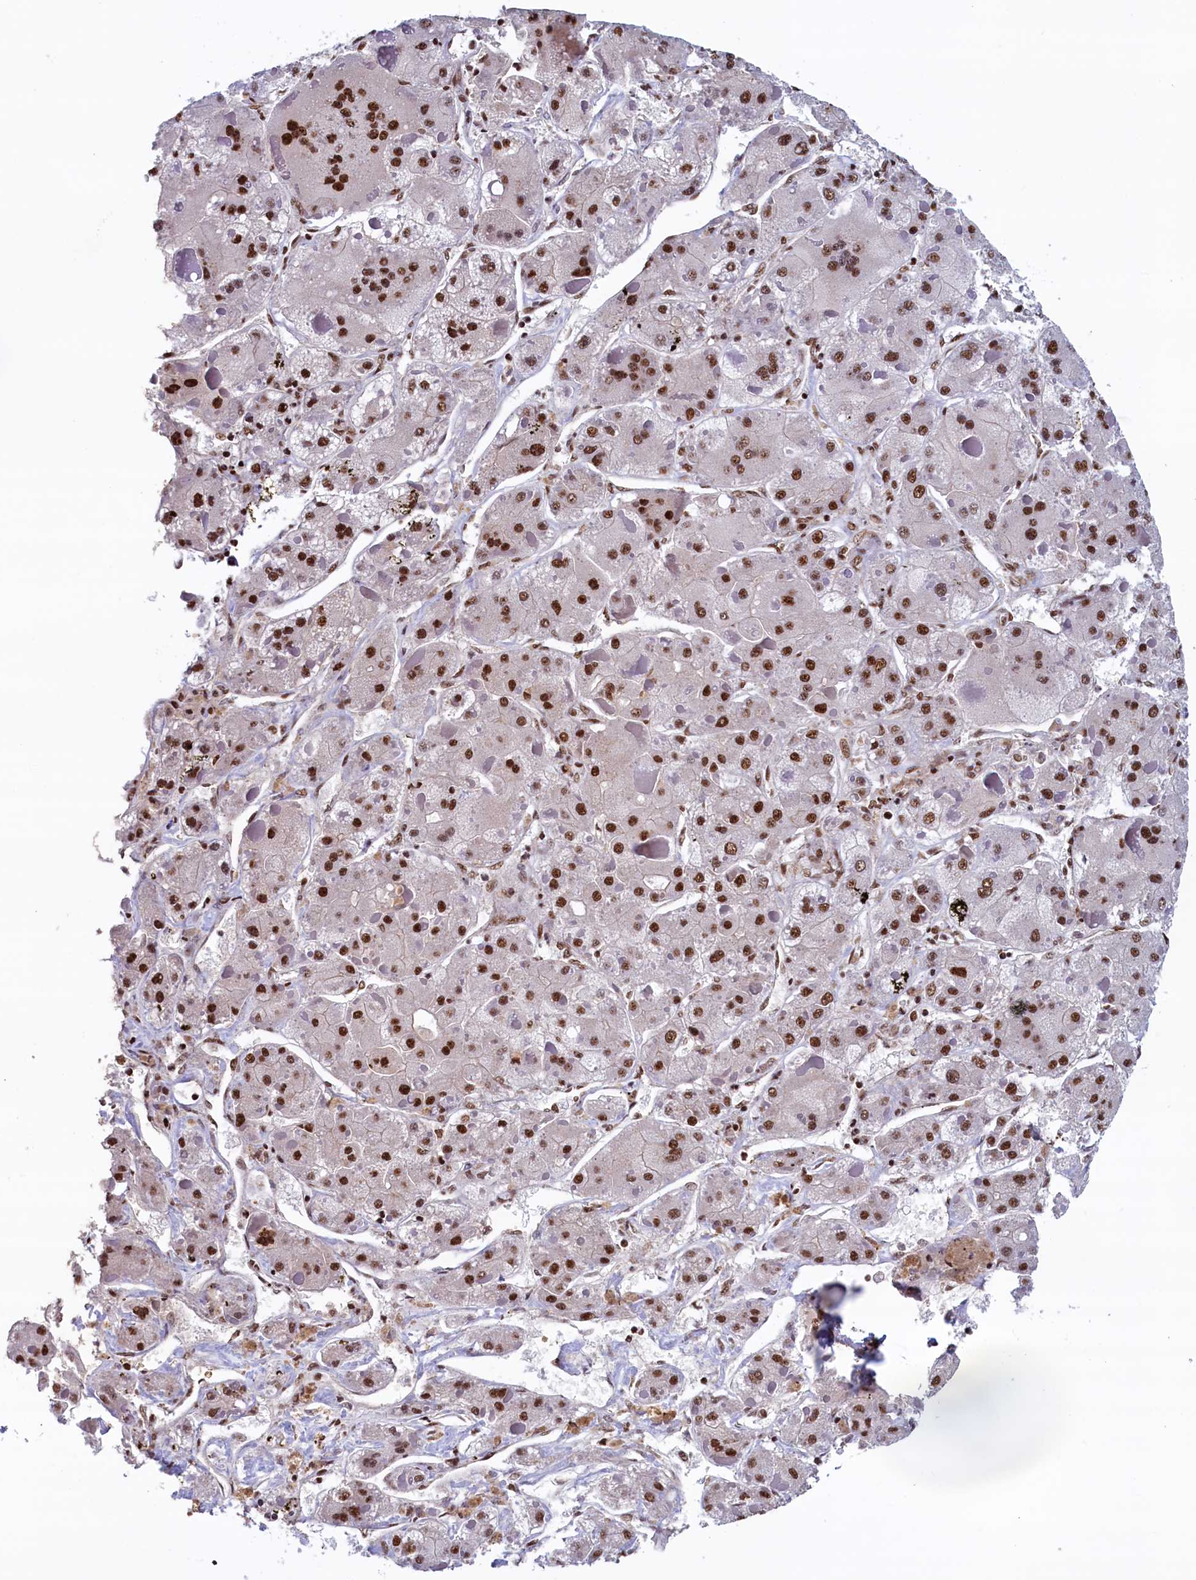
{"staining": {"intensity": "strong", "quantity": ">75%", "location": "nuclear"}, "tissue": "liver cancer", "cell_type": "Tumor cells", "image_type": "cancer", "snomed": [{"axis": "morphology", "description": "Carcinoma, Hepatocellular, NOS"}, {"axis": "topography", "description": "Liver"}], "caption": "DAB (3,3'-diaminobenzidine) immunohistochemical staining of liver cancer (hepatocellular carcinoma) reveals strong nuclear protein staining in about >75% of tumor cells. Nuclei are stained in blue.", "gene": "ZC3H18", "patient": {"sex": "female", "age": 73}}